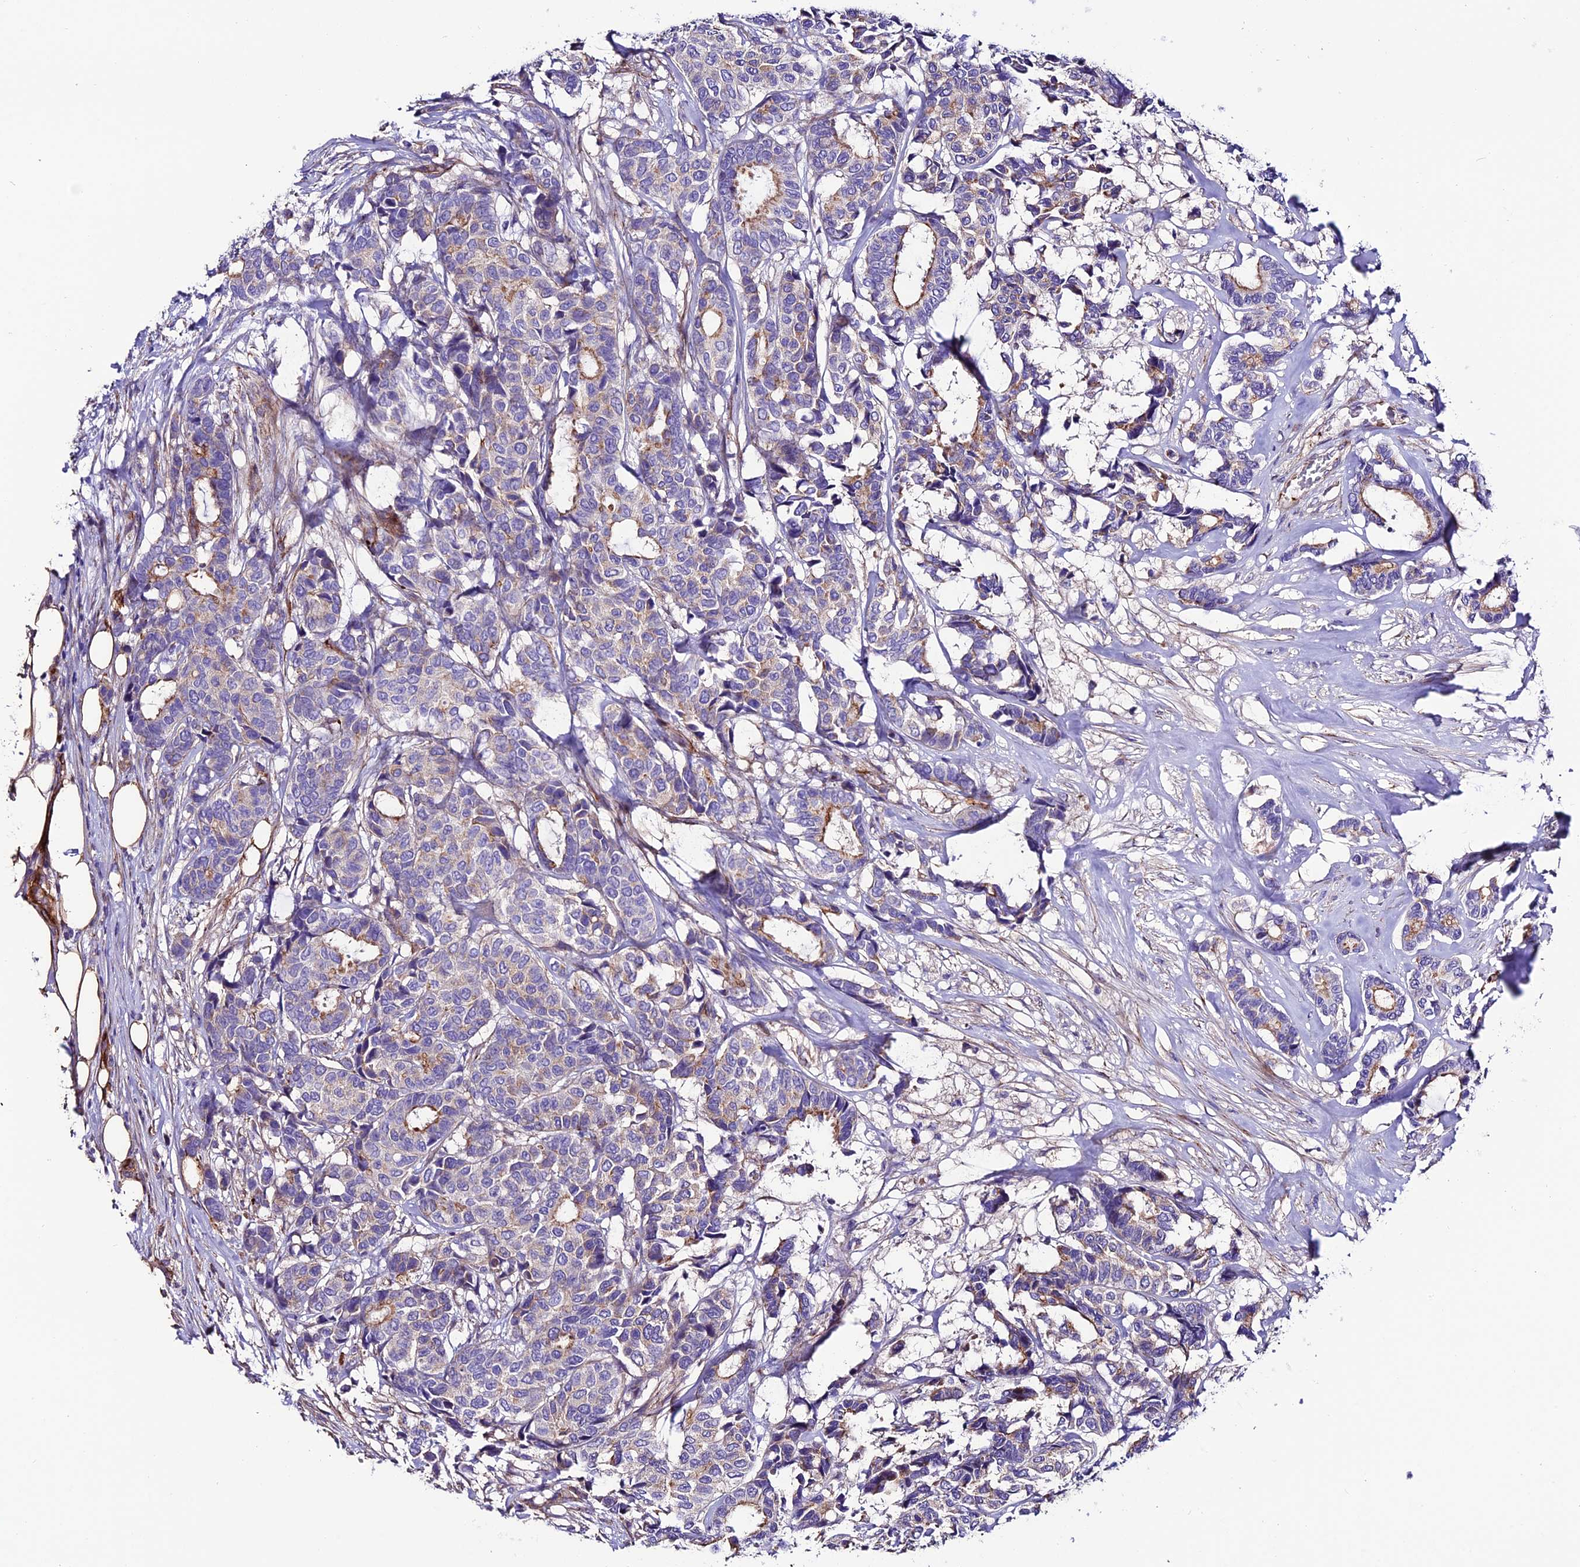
{"staining": {"intensity": "moderate", "quantity": "<25%", "location": "cytoplasmic/membranous"}, "tissue": "breast cancer", "cell_type": "Tumor cells", "image_type": "cancer", "snomed": [{"axis": "morphology", "description": "Duct carcinoma"}, {"axis": "topography", "description": "Breast"}], "caption": "Human breast cancer stained for a protein (brown) shows moderate cytoplasmic/membranous positive expression in approximately <25% of tumor cells.", "gene": "REX1BD", "patient": {"sex": "female", "age": 87}}